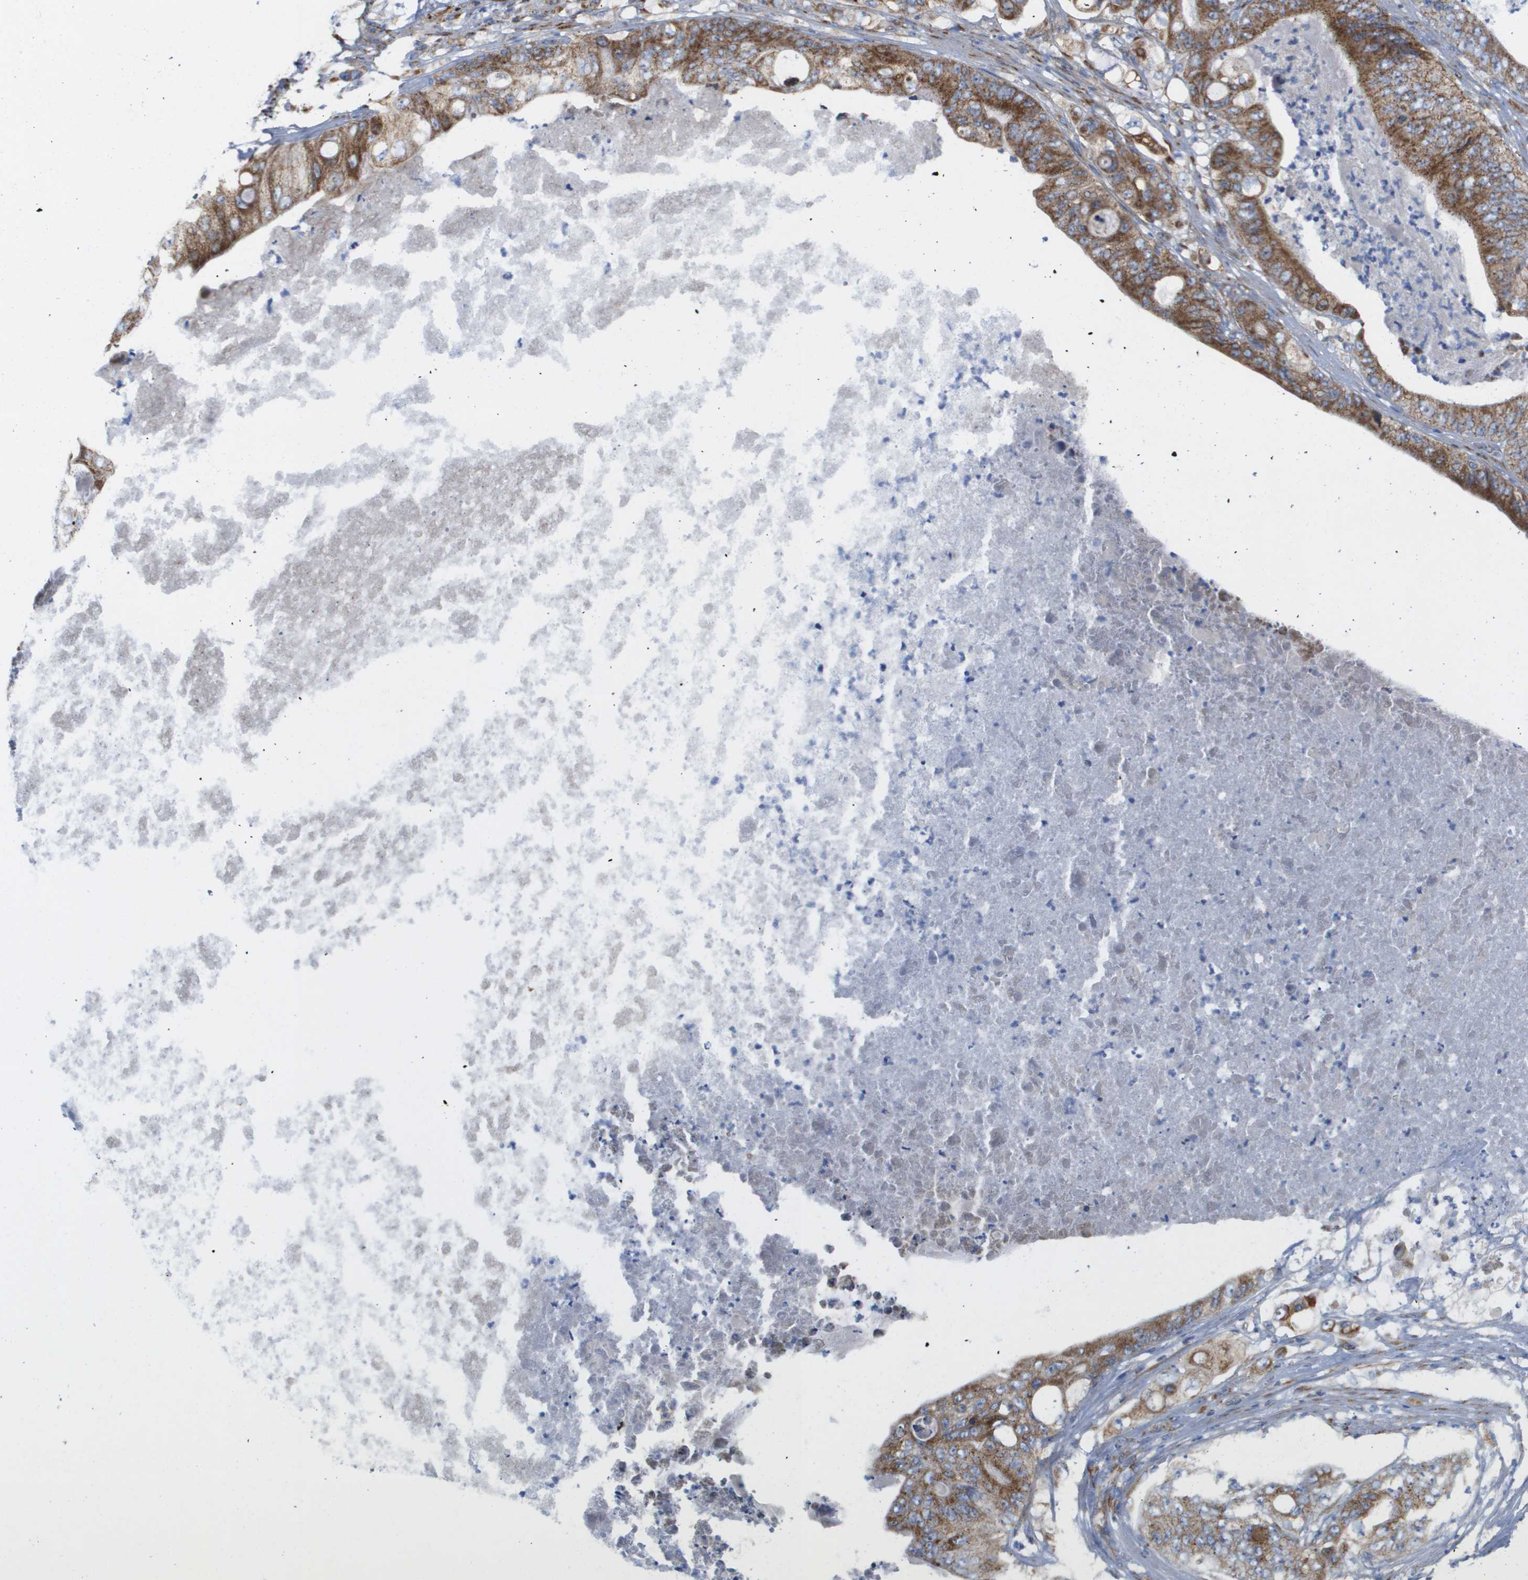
{"staining": {"intensity": "moderate", "quantity": ">75%", "location": "cytoplasmic/membranous"}, "tissue": "stomach cancer", "cell_type": "Tumor cells", "image_type": "cancer", "snomed": [{"axis": "morphology", "description": "Adenocarcinoma, NOS"}, {"axis": "topography", "description": "Stomach"}], "caption": "Stomach cancer stained with DAB immunohistochemistry shows medium levels of moderate cytoplasmic/membranous positivity in approximately >75% of tumor cells.", "gene": "FIS1", "patient": {"sex": "female", "age": 73}}